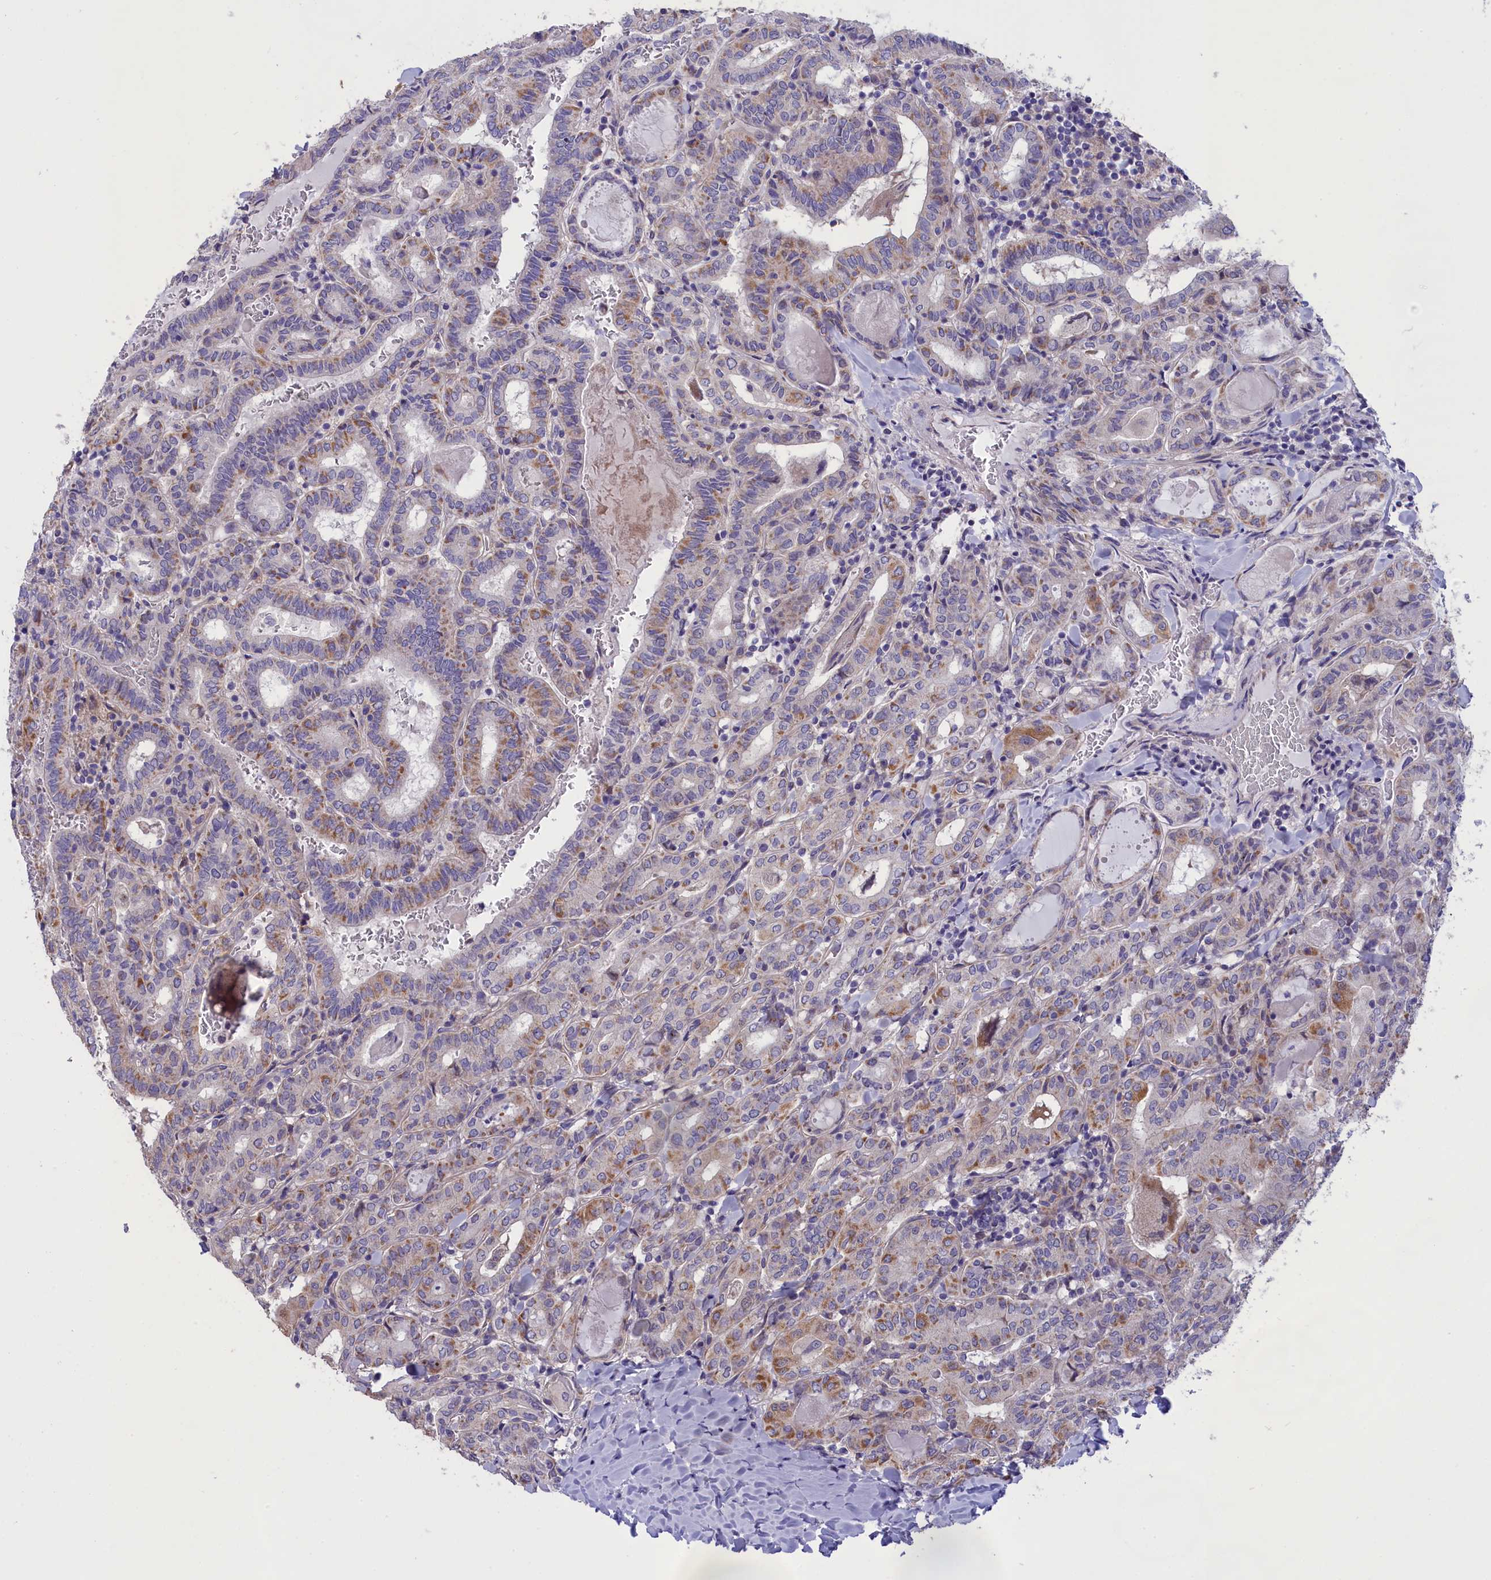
{"staining": {"intensity": "moderate", "quantity": "<25%", "location": "cytoplasmic/membranous"}, "tissue": "thyroid cancer", "cell_type": "Tumor cells", "image_type": "cancer", "snomed": [{"axis": "morphology", "description": "Papillary adenocarcinoma, NOS"}, {"axis": "topography", "description": "Thyroid gland"}], "caption": "DAB (3,3'-diaminobenzidine) immunohistochemical staining of thyroid cancer (papillary adenocarcinoma) shows moderate cytoplasmic/membranous protein positivity in approximately <25% of tumor cells.", "gene": "CYP2U1", "patient": {"sex": "female", "age": 72}}